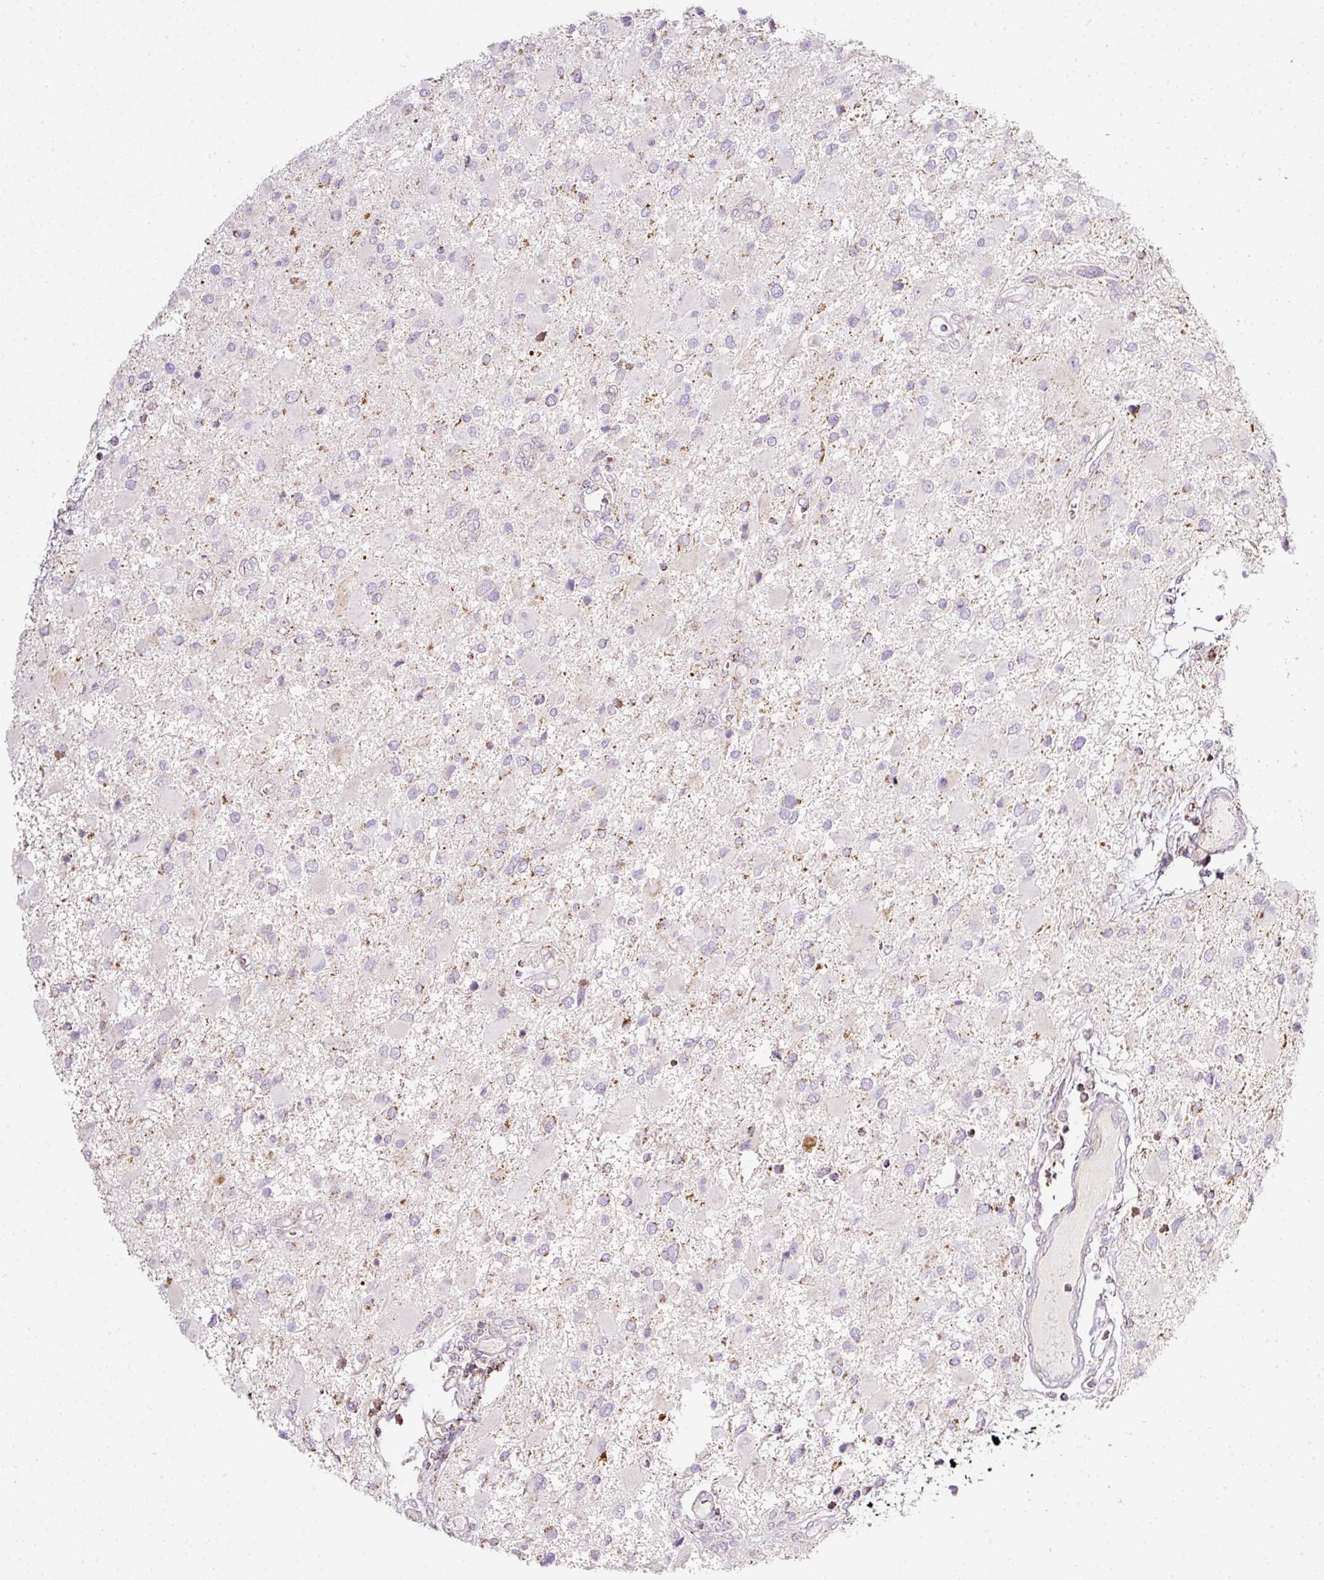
{"staining": {"intensity": "moderate", "quantity": "<25%", "location": "cytoplasmic/membranous"}, "tissue": "glioma", "cell_type": "Tumor cells", "image_type": "cancer", "snomed": [{"axis": "morphology", "description": "Glioma, malignant, High grade"}, {"axis": "topography", "description": "Brain"}], "caption": "This is an image of IHC staining of high-grade glioma (malignant), which shows moderate positivity in the cytoplasmic/membranous of tumor cells.", "gene": "SDHA", "patient": {"sex": "male", "age": 53}}